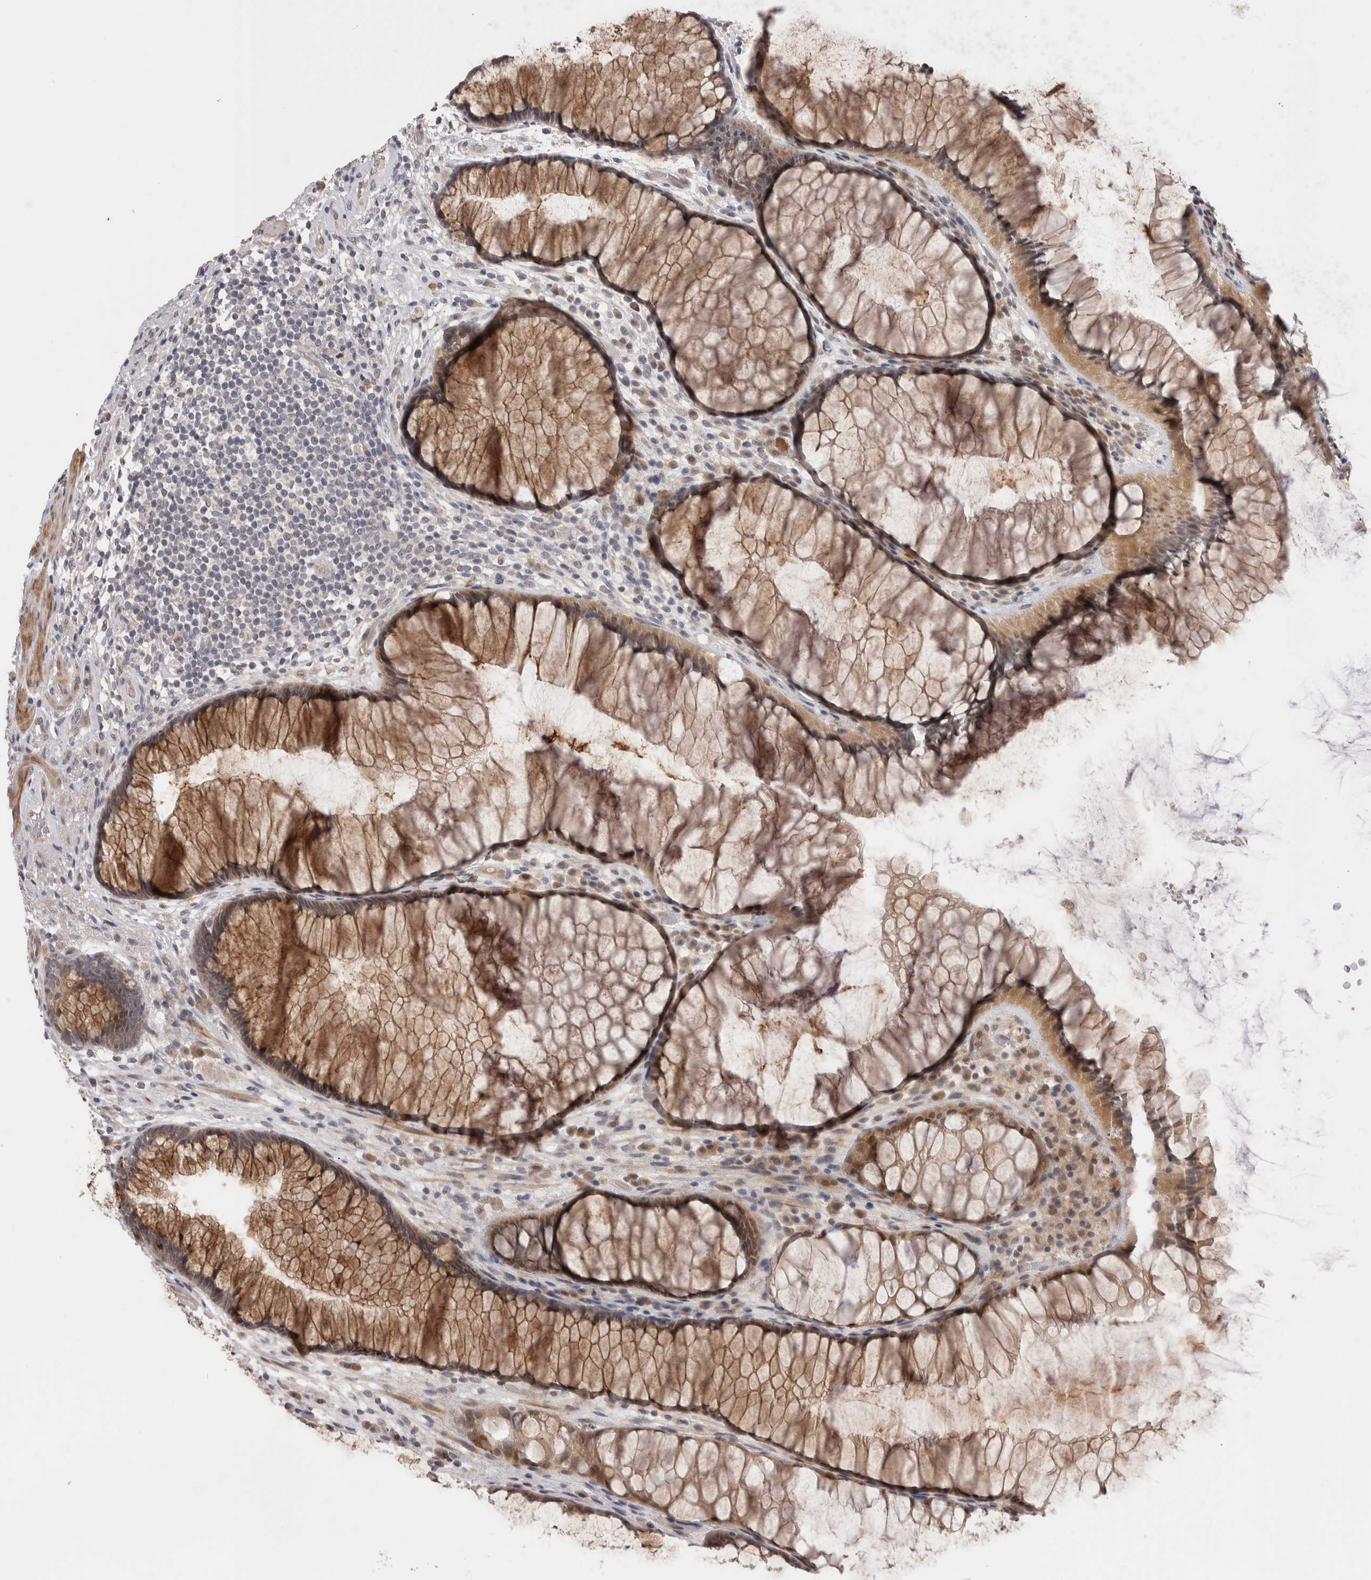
{"staining": {"intensity": "moderate", "quantity": ">75%", "location": "cytoplasmic/membranous"}, "tissue": "rectum", "cell_type": "Glandular cells", "image_type": "normal", "snomed": [{"axis": "morphology", "description": "Normal tissue, NOS"}, {"axis": "topography", "description": "Rectum"}], "caption": "Immunohistochemistry of benign human rectum exhibits medium levels of moderate cytoplasmic/membranous expression in about >75% of glandular cells.", "gene": "CRYBG1", "patient": {"sex": "male", "age": 51}}